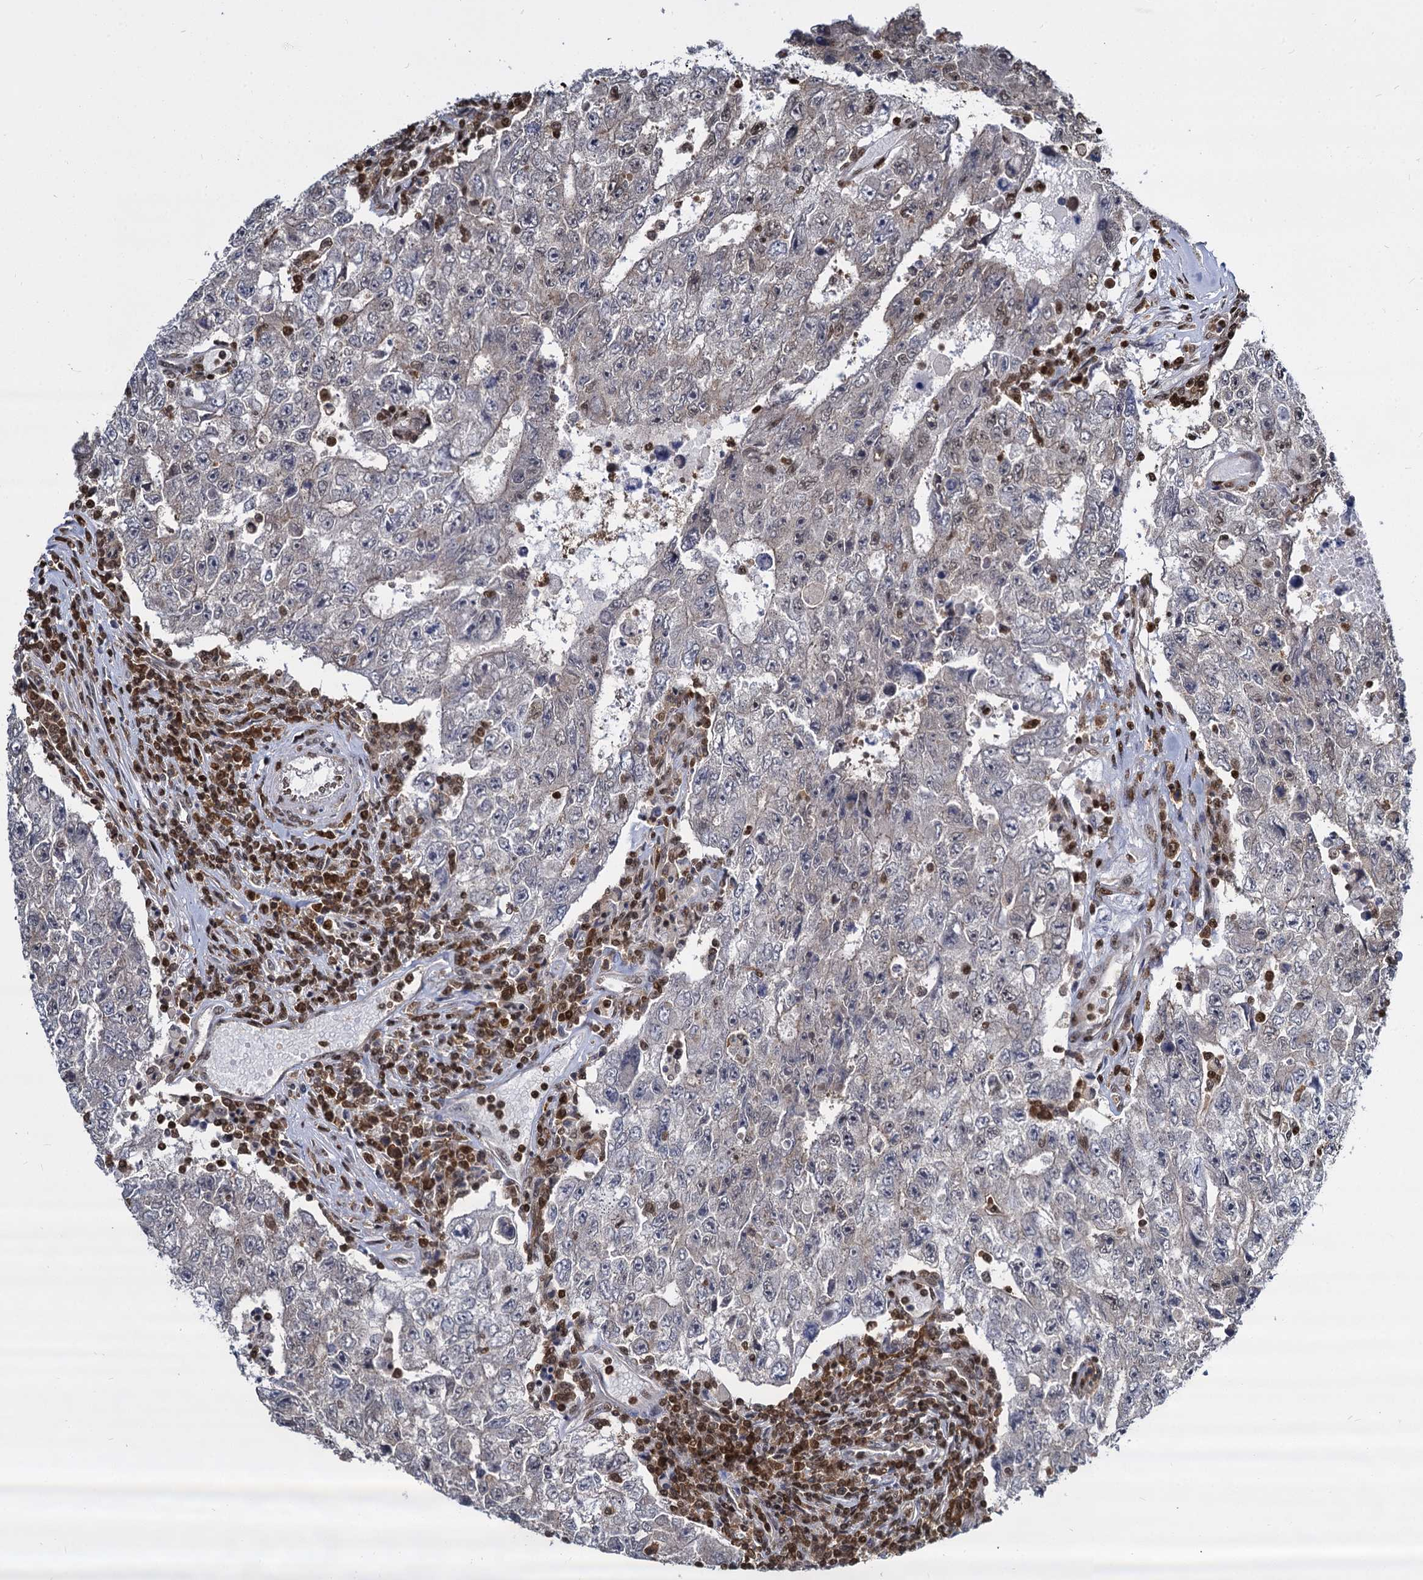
{"staining": {"intensity": "weak", "quantity": "25%-75%", "location": "nuclear"}, "tissue": "testis cancer", "cell_type": "Tumor cells", "image_type": "cancer", "snomed": [{"axis": "morphology", "description": "Carcinoma, Embryonal, NOS"}, {"axis": "topography", "description": "Testis"}], "caption": "Human testis cancer (embryonal carcinoma) stained with a brown dye demonstrates weak nuclear positive staining in approximately 25%-75% of tumor cells.", "gene": "DCPS", "patient": {"sex": "male", "age": 17}}